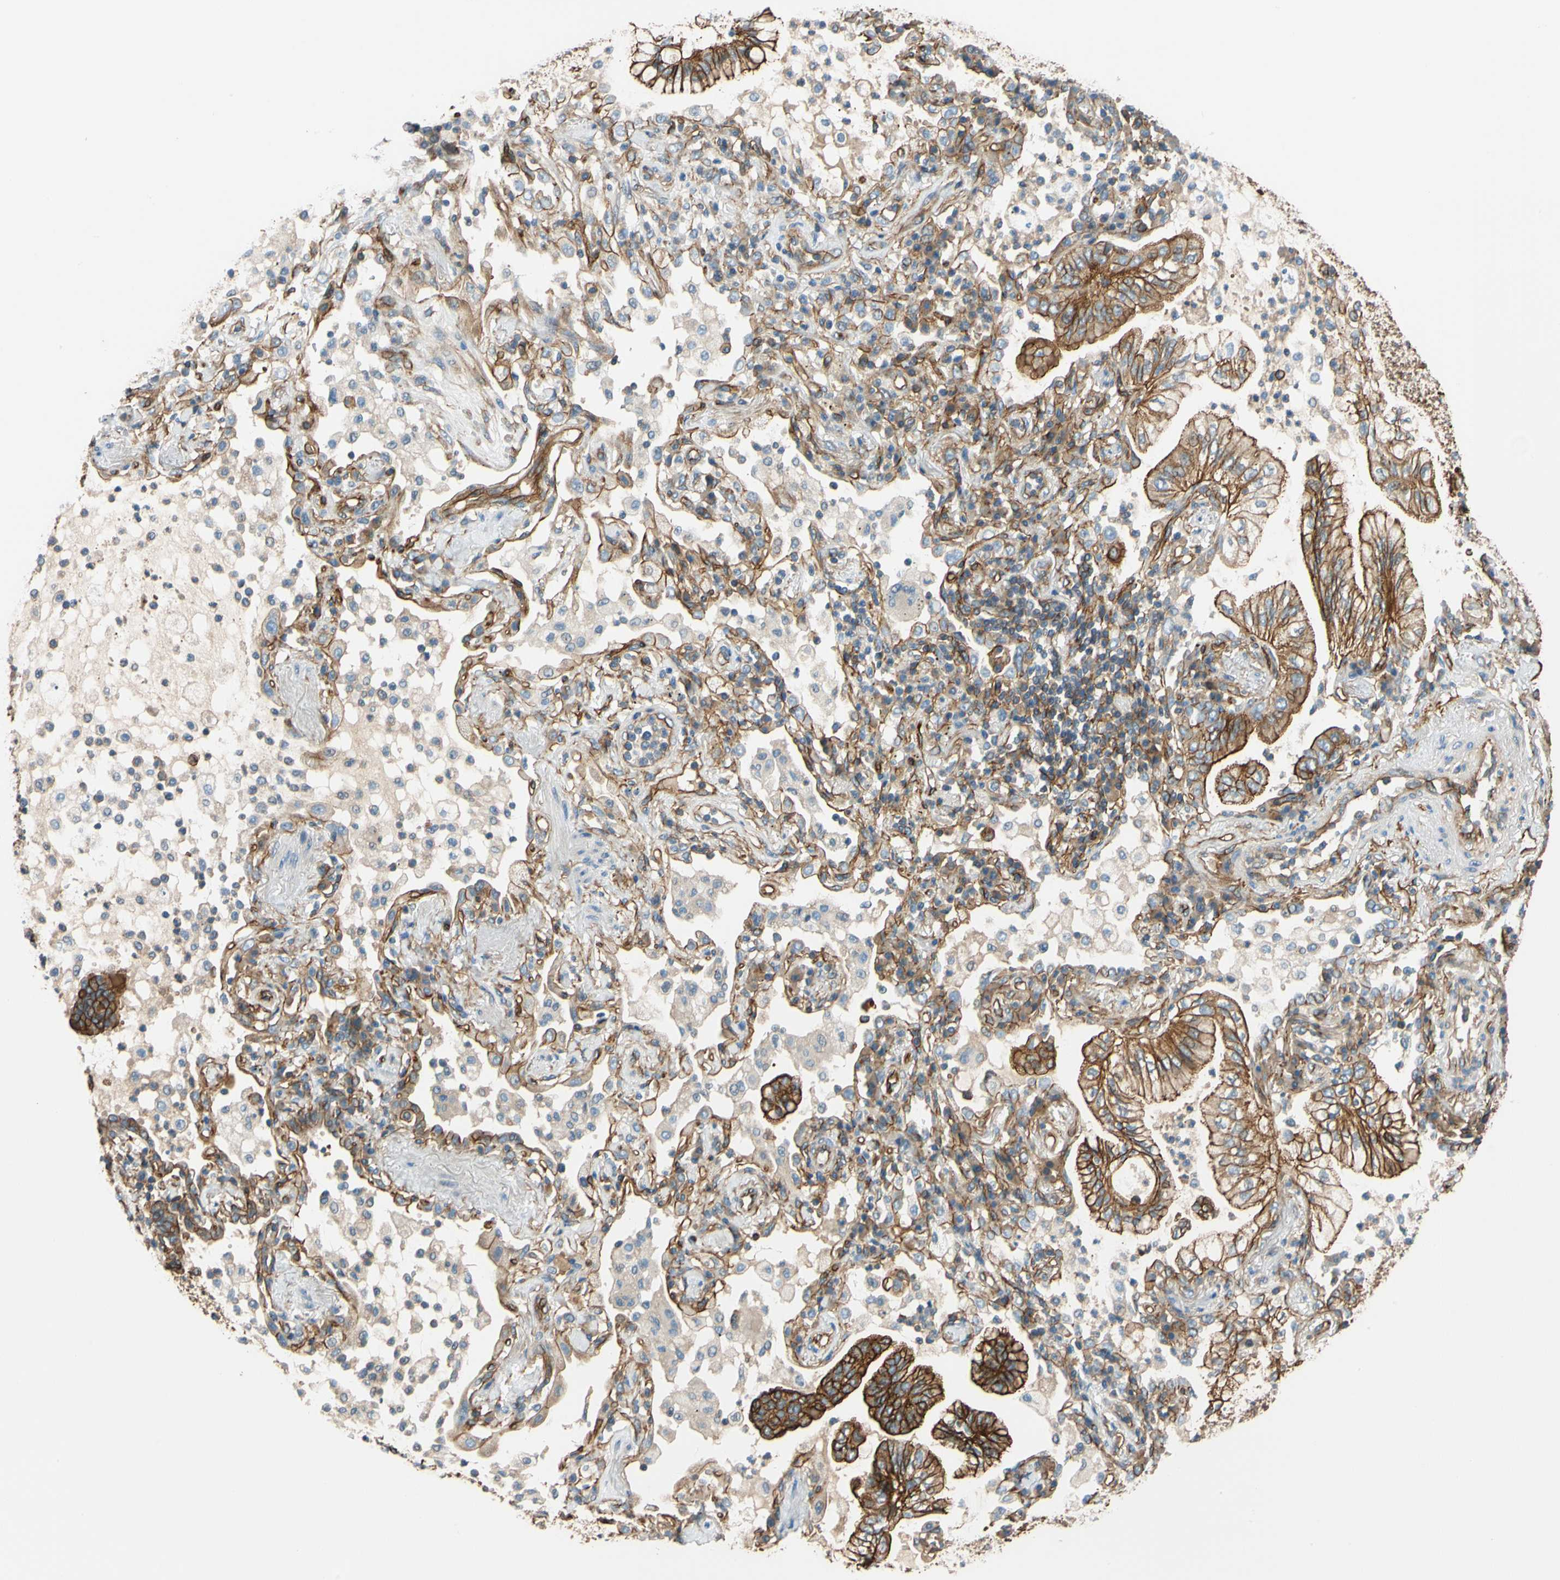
{"staining": {"intensity": "strong", "quantity": "25%-75%", "location": "cytoplasmic/membranous"}, "tissue": "lung cancer", "cell_type": "Tumor cells", "image_type": "cancer", "snomed": [{"axis": "morphology", "description": "Normal tissue, NOS"}, {"axis": "morphology", "description": "Adenocarcinoma, NOS"}, {"axis": "topography", "description": "Bronchus"}, {"axis": "topography", "description": "Lung"}], "caption": "Tumor cells demonstrate high levels of strong cytoplasmic/membranous staining in approximately 25%-75% of cells in human lung adenocarcinoma.", "gene": "SPTAN1", "patient": {"sex": "female", "age": 70}}